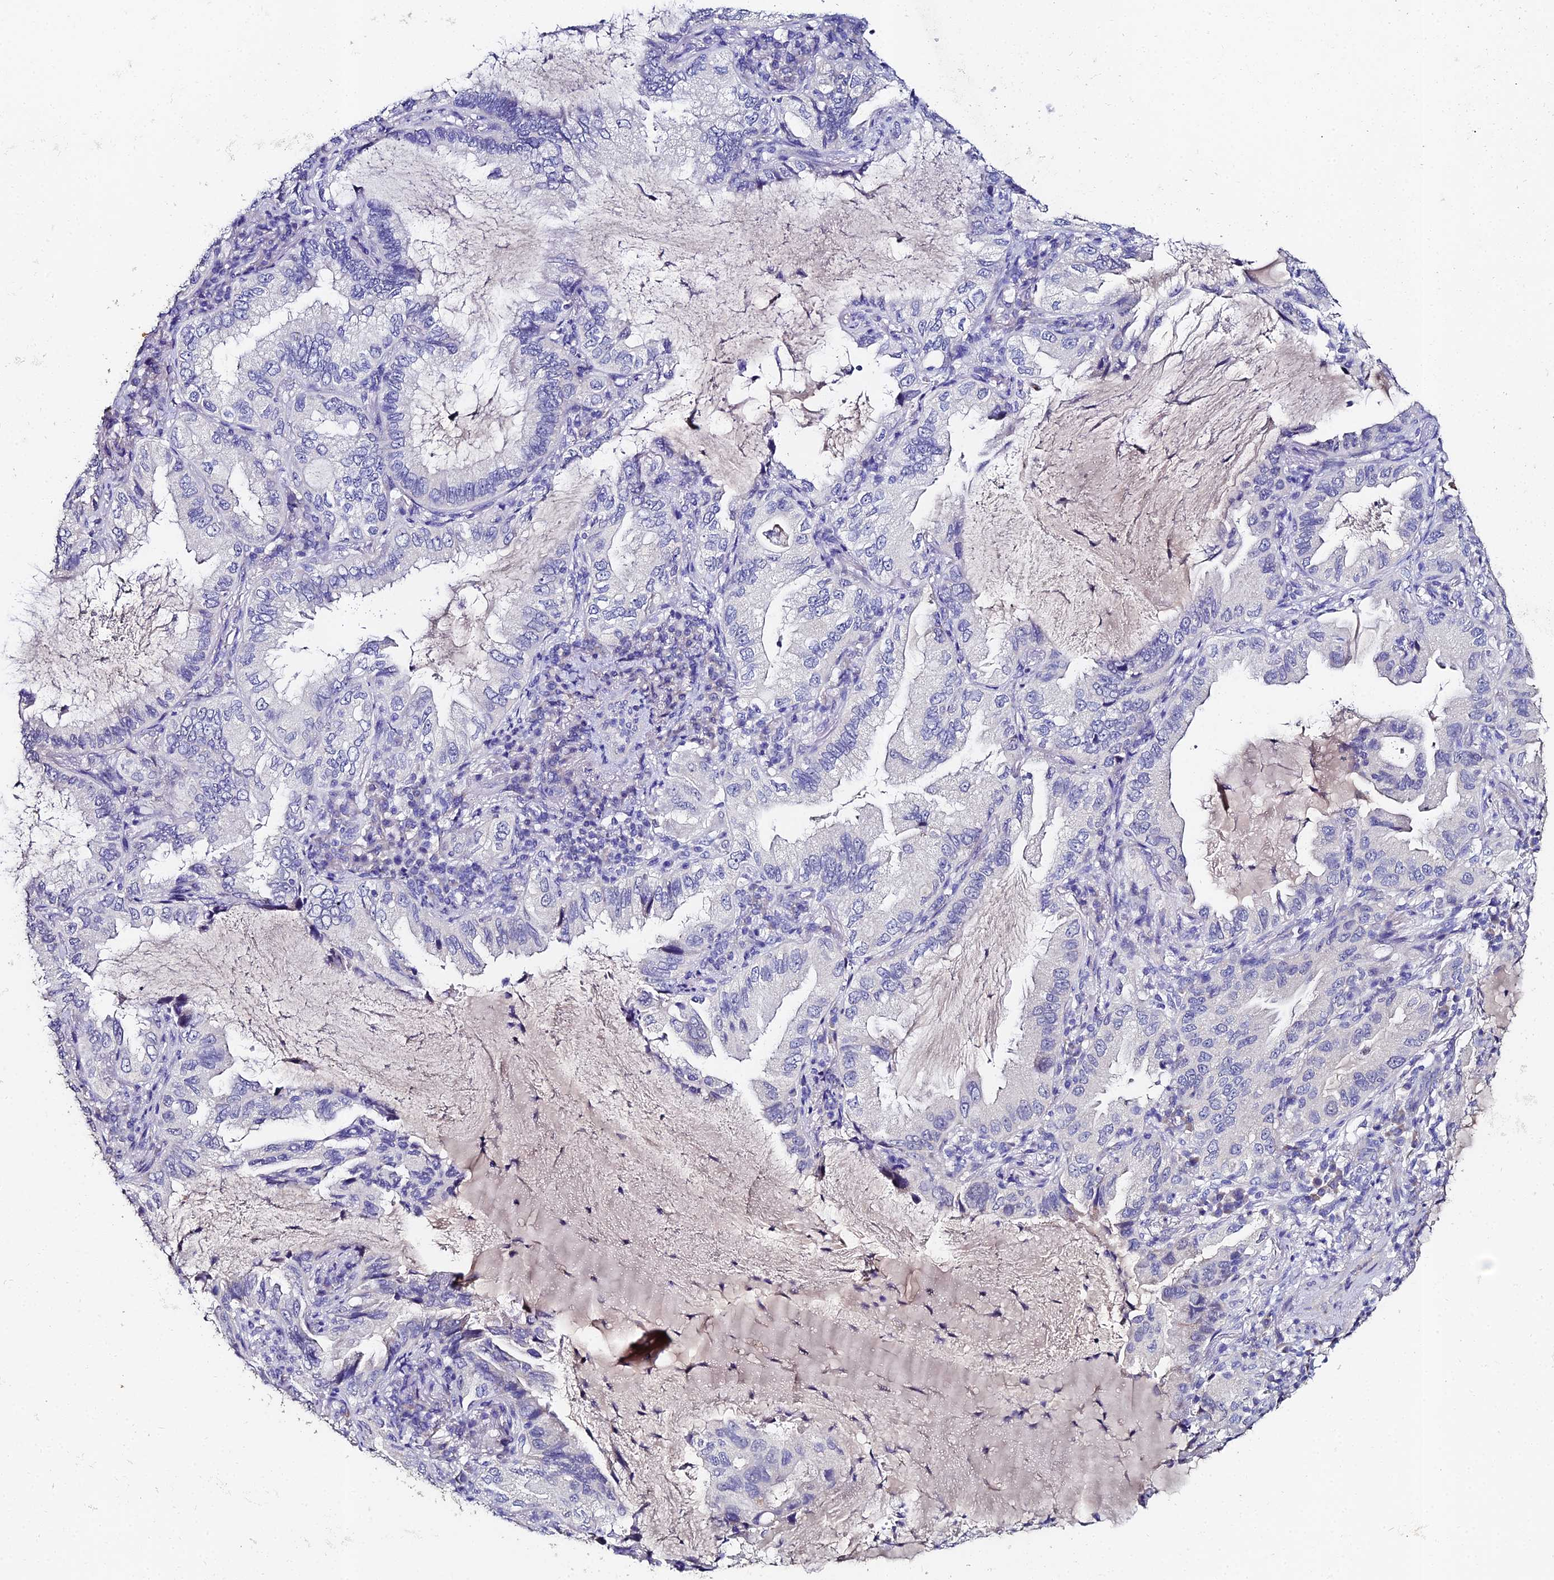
{"staining": {"intensity": "negative", "quantity": "none", "location": "none"}, "tissue": "lung cancer", "cell_type": "Tumor cells", "image_type": "cancer", "snomed": [{"axis": "morphology", "description": "Adenocarcinoma, NOS"}, {"axis": "topography", "description": "Lung"}], "caption": "Immunohistochemistry of human lung cancer (adenocarcinoma) exhibits no positivity in tumor cells.", "gene": "ESRRG", "patient": {"sex": "female", "age": 69}}